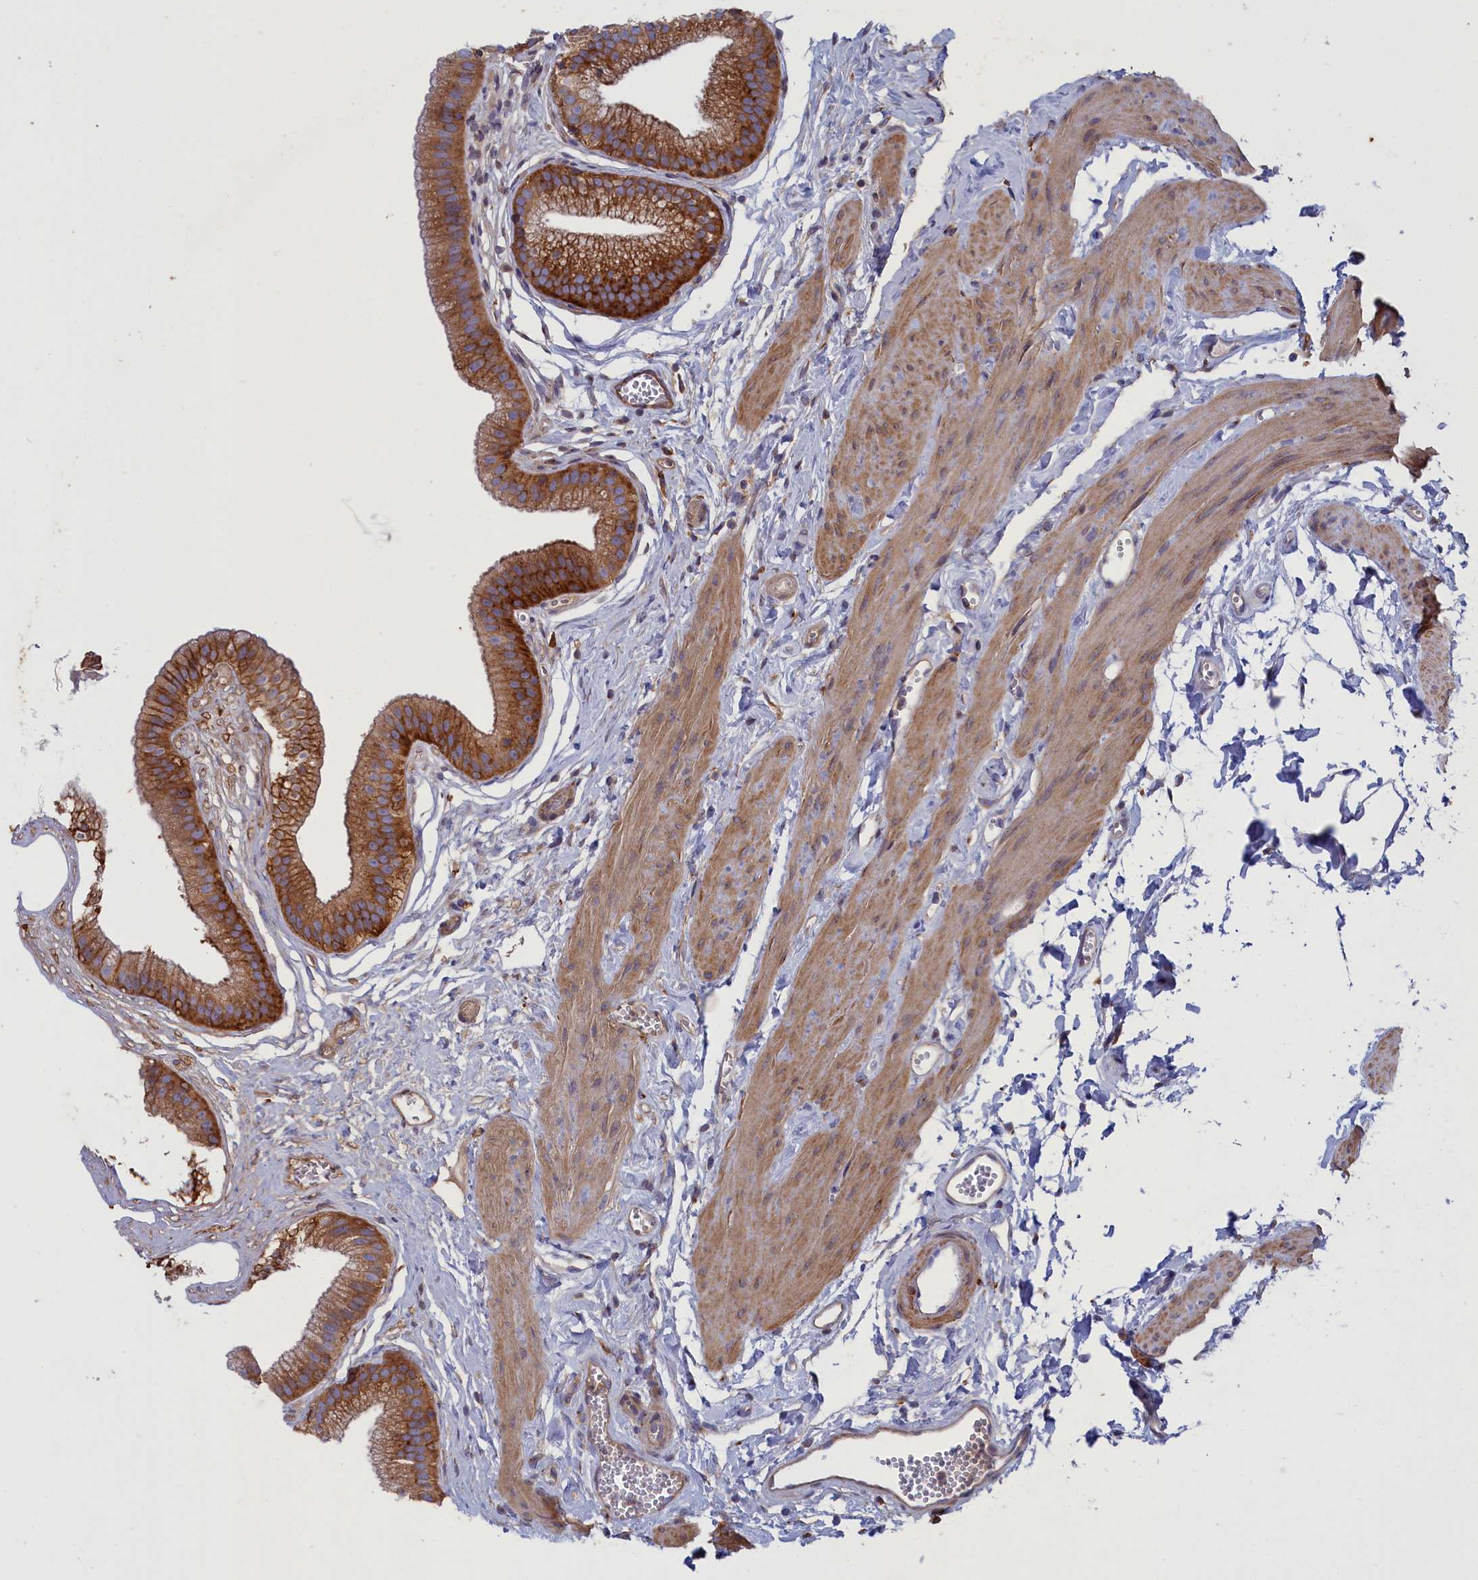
{"staining": {"intensity": "strong", "quantity": ">75%", "location": "cytoplasmic/membranous"}, "tissue": "gallbladder", "cell_type": "Glandular cells", "image_type": "normal", "snomed": [{"axis": "morphology", "description": "Normal tissue, NOS"}, {"axis": "topography", "description": "Gallbladder"}], "caption": "Strong cytoplasmic/membranous positivity is identified in approximately >75% of glandular cells in benign gallbladder.", "gene": "SCAMP4", "patient": {"sex": "female", "age": 54}}